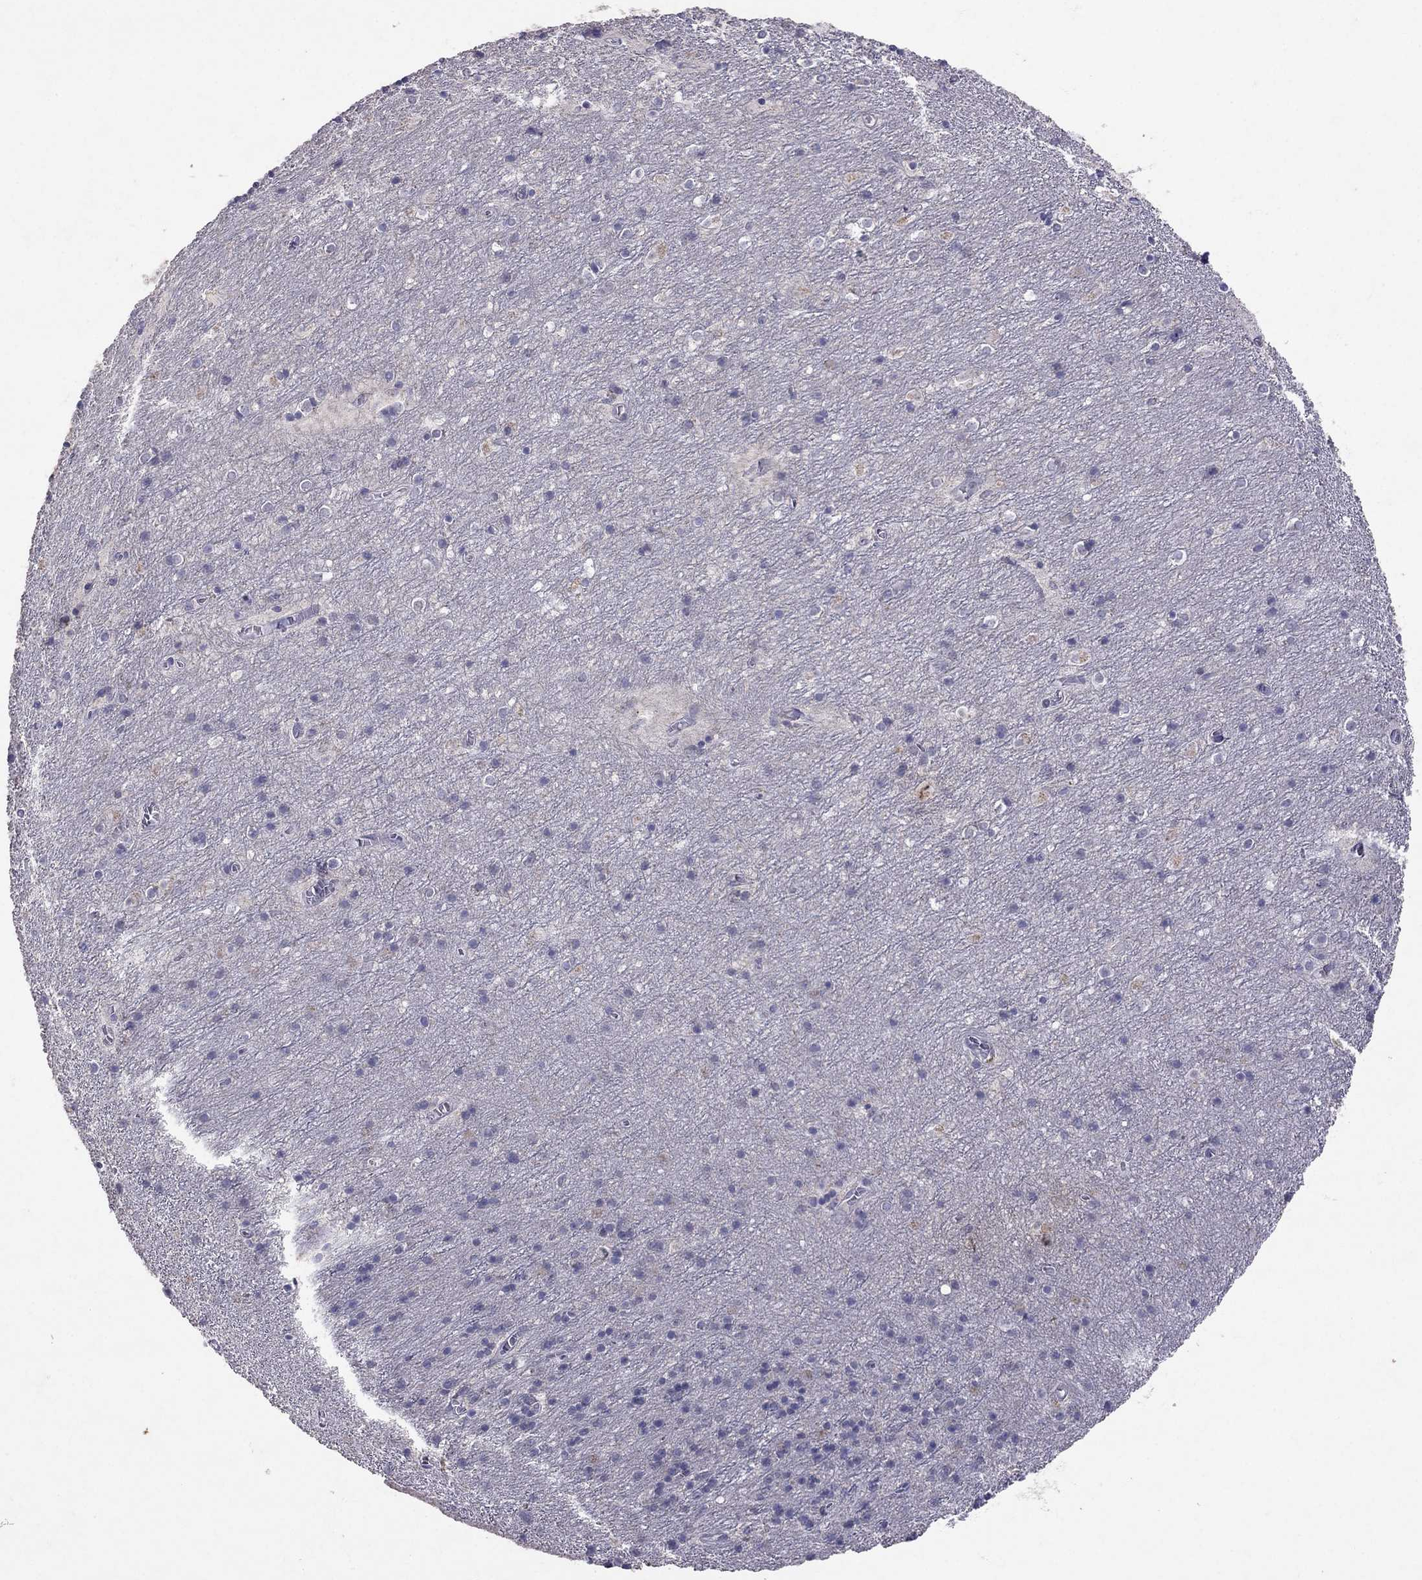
{"staining": {"intensity": "negative", "quantity": "none", "location": "none"}, "tissue": "cerebellum", "cell_type": "Cells in granular layer", "image_type": "normal", "snomed": [{"axis": "morphology", "description": "Normal tissue, NOS"}, {"axis": "topography", "description": "Cerebellum"}], "caption": "This is an immunohistochemistry (IHC) micrograph of benign human cerebellum. There is no staining in cells in granular layer.", "gene": "FST", "patient": {"sex": "male", "age": 70}}